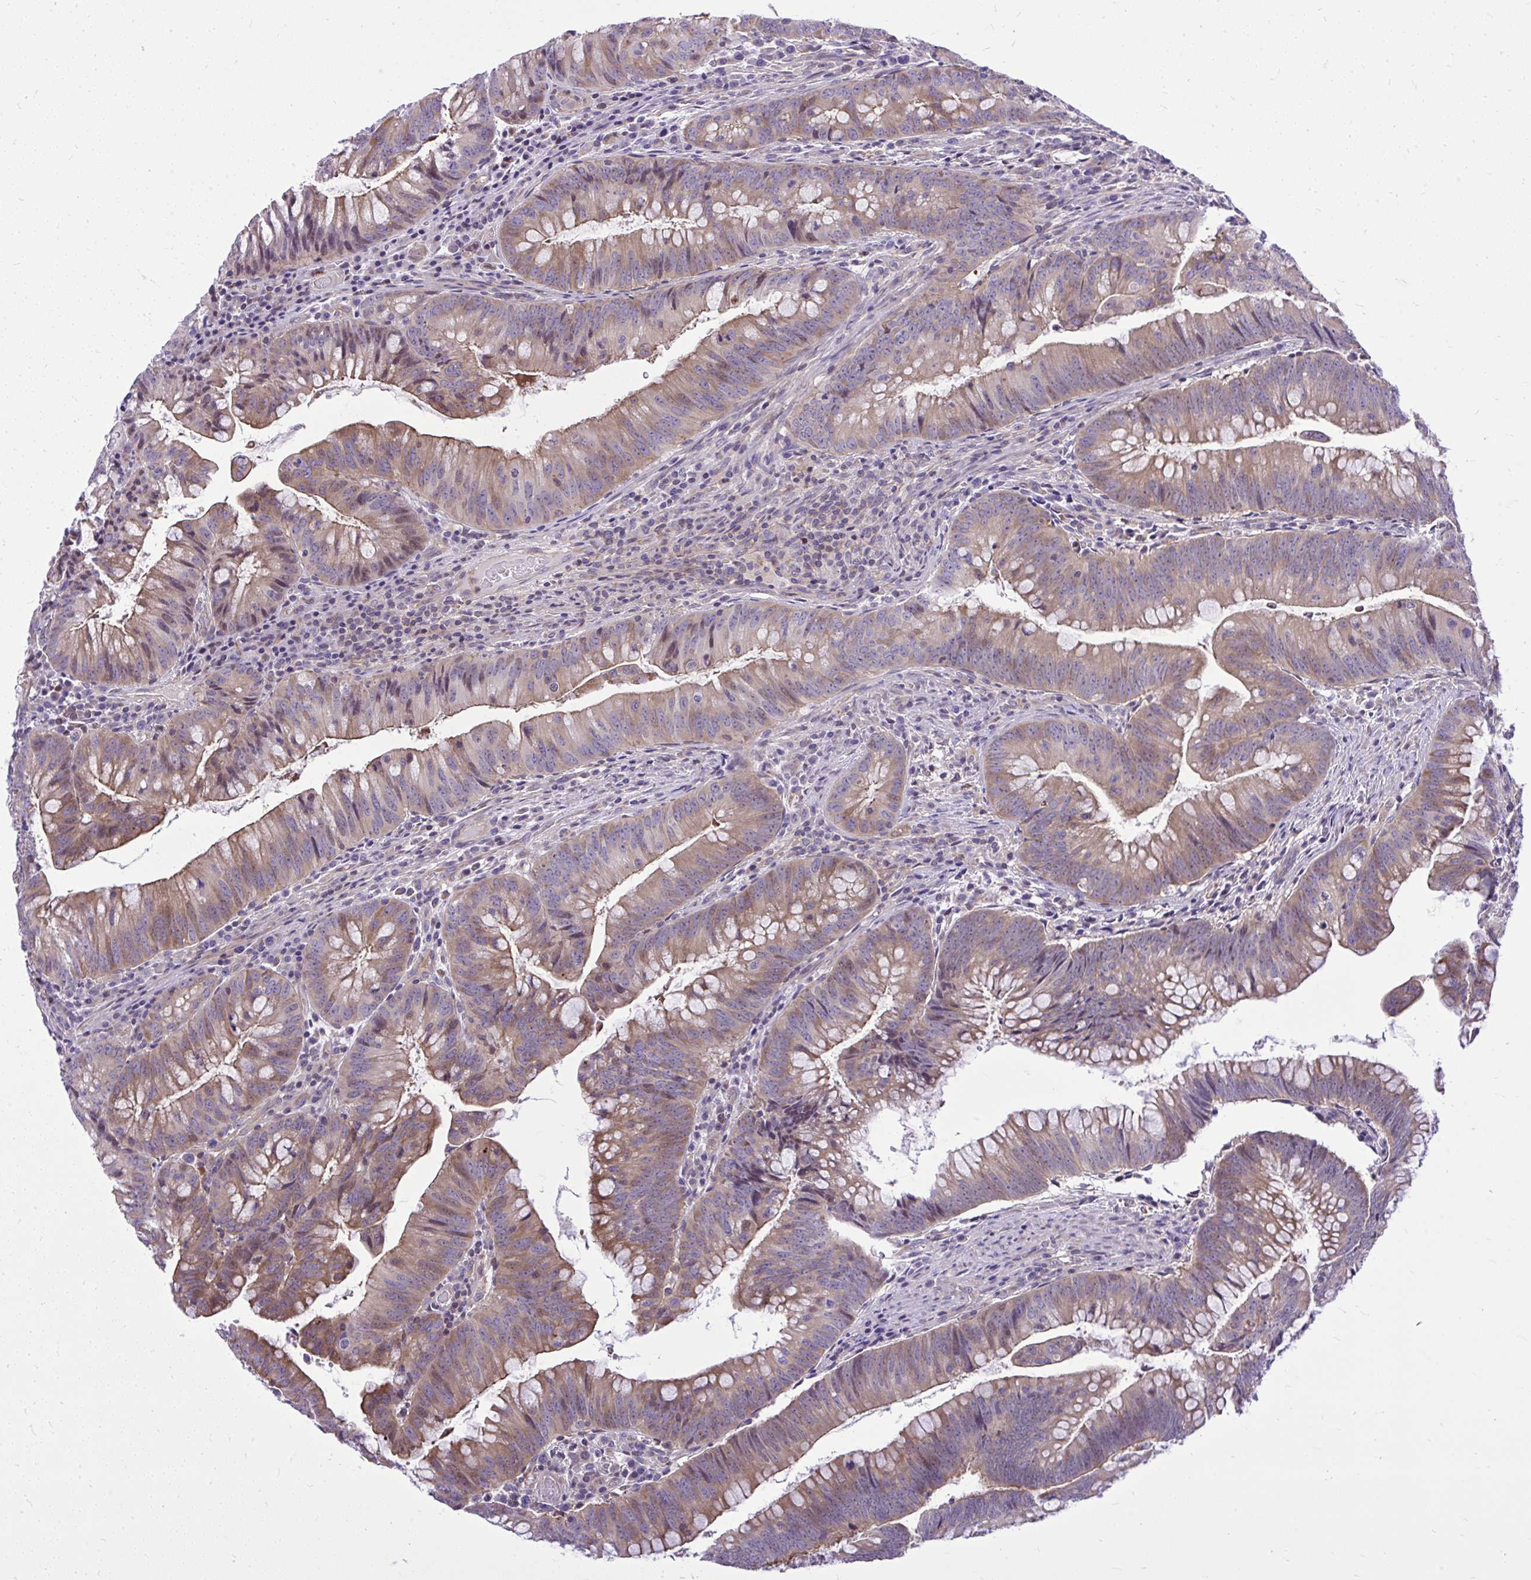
{"staining": {"intensity": "moderate", "quantity": ">75%", "location": "cytoplasmic/membranous"}, "tissue": "colorectal cancer", "cell_type": "Tumor cells", "image_type": "cancer", "snomed": [{"axis": "morphology", "description": "Adenocarcinoma, NOS"}, {"axis": "topography", "description": "Colon"}], "caption": "Immunohistochemistry (DAB (3,3'-diaminobenzidine)) staining of colorectal adenocarcinoma reveals moderate cytoplasmic/membranous protein positivity in about >75% of tumor cells. (DAB (3,3'-diaminobenzidine) IHC, brown staining for protein, blue staining for nuclei).", "gene": "GRK4", "patient": {"sex": "male", "age": 62}}